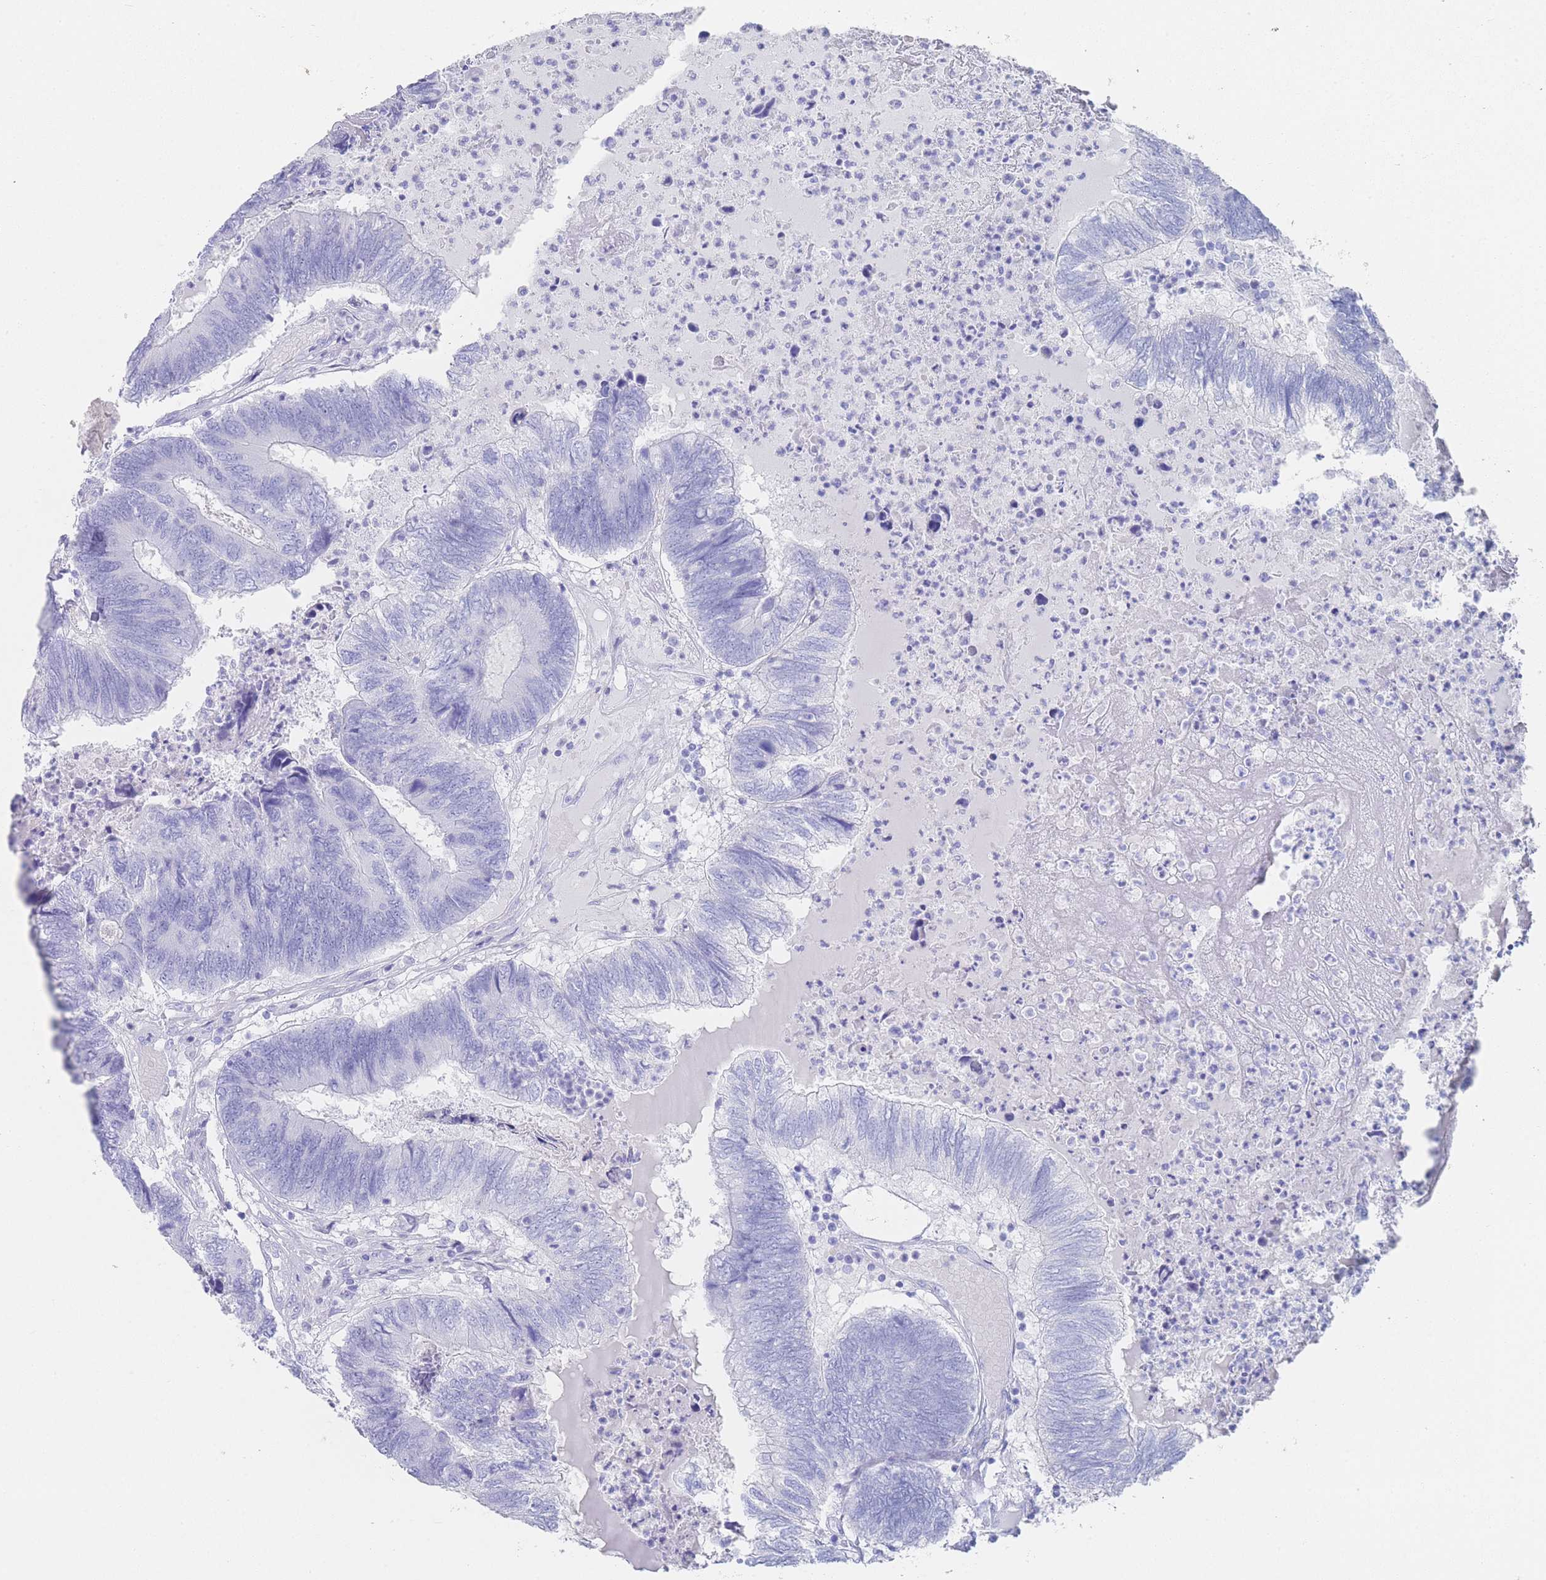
{"staining": {"intensity": "negative", "quantity": "none", "location": "none"}, "tissue": "colorectal cancer", "cell_type": "Tumor cells", "image_type": "cancer", "snomed": [{"axis": "morphology", "description": "Adenocarcinoma, NOS"}, {"axis": "topography", "description": "Colon"}], "caption": "This is a image of immunohistochemistry staining of colorectal cancer, which shows no expression in tumor cells.", "gene": "LRRC37A", "patient": {"sex": "female", "age": 67}}